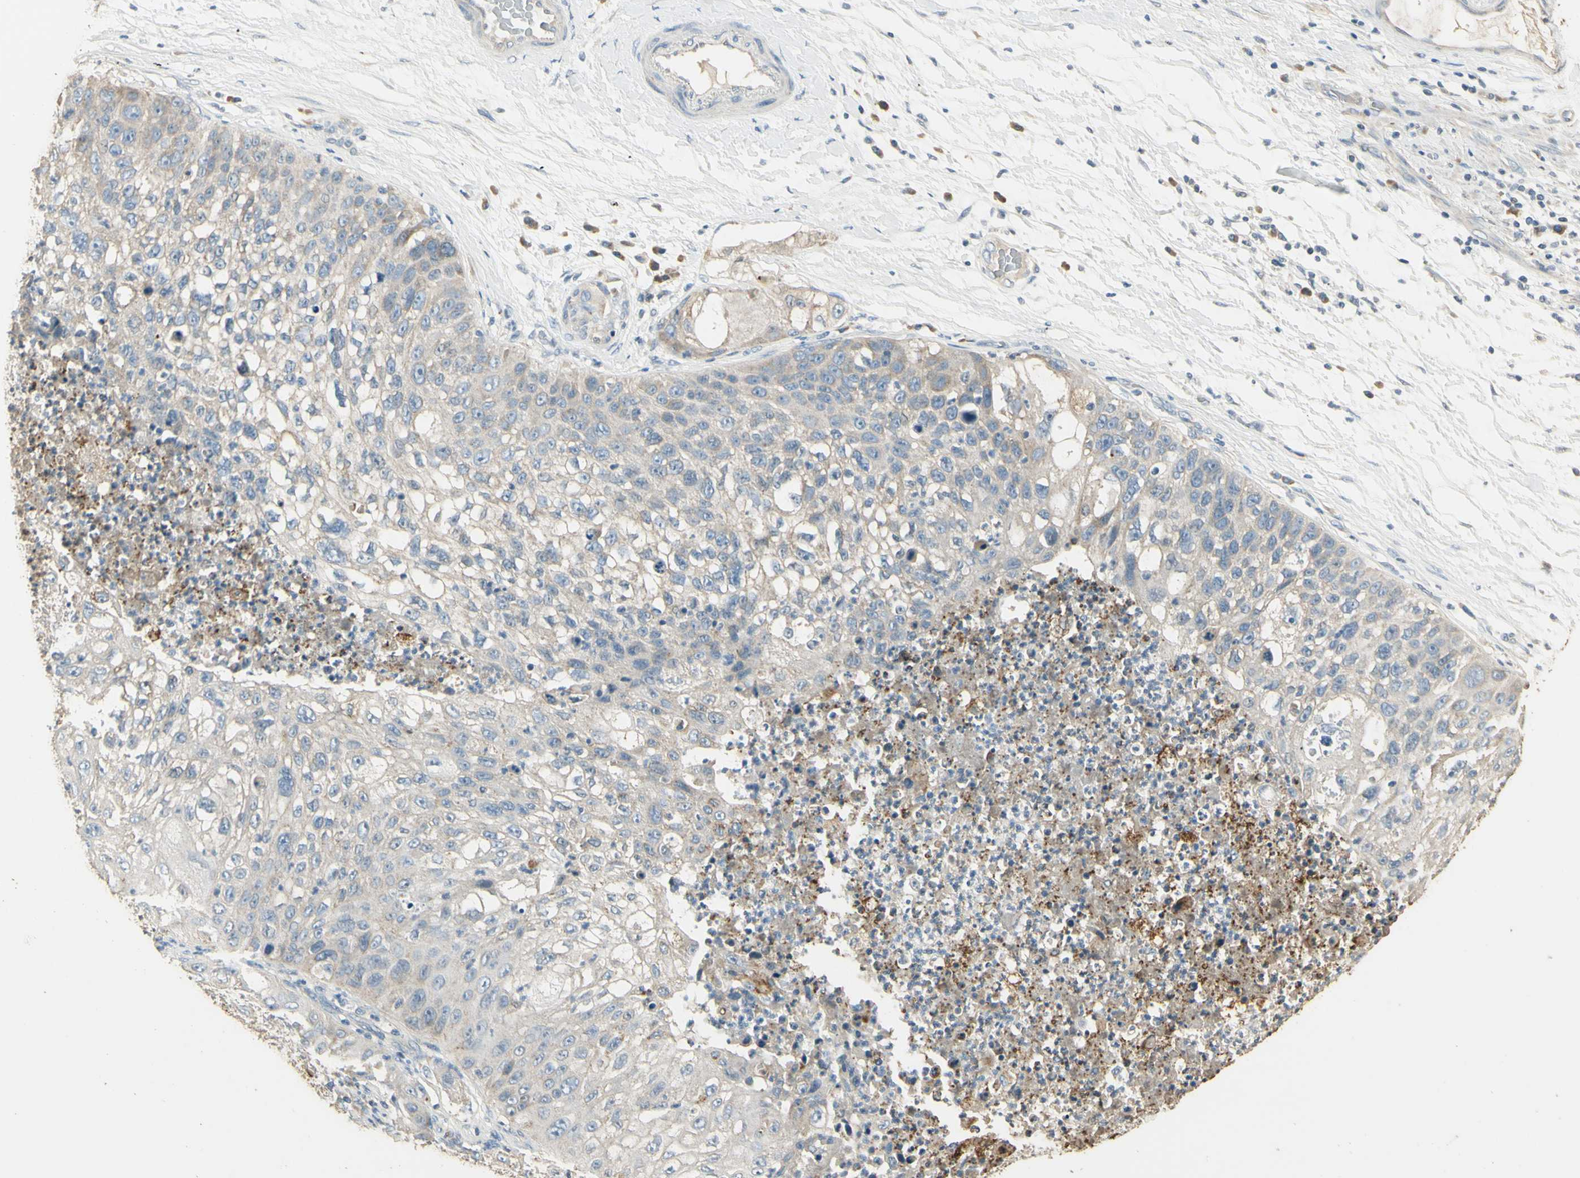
{"staining": {"intensity": "negative", "quantity": "none", "location": "none"}, "tissue": "lung cancer", "cell_type": "Tumor cells", "image_type": "cancer", "snomed": [{"axis": "morphology", "description": "Inflammation, NOS"}, {"axis": "morphology", "description": "Squamous cell carcinoma, NOS"}, {"axis": "topography", "description": "Lymph node"}, {"axis": "topography", "description": "Soft tissue"}, {"axis": "topography", "description": "Lung"}], "caption": "Immunohistochemistry histopathology image of neoplastic tissue: lung squamous cell carcinoma stained with DAB (3,3'-diaminobenzidine) exhibits no significant protein expression in tumor cells.", "gene": "ARHGEF17", "patient": {"sex": "male", "age": 66}}